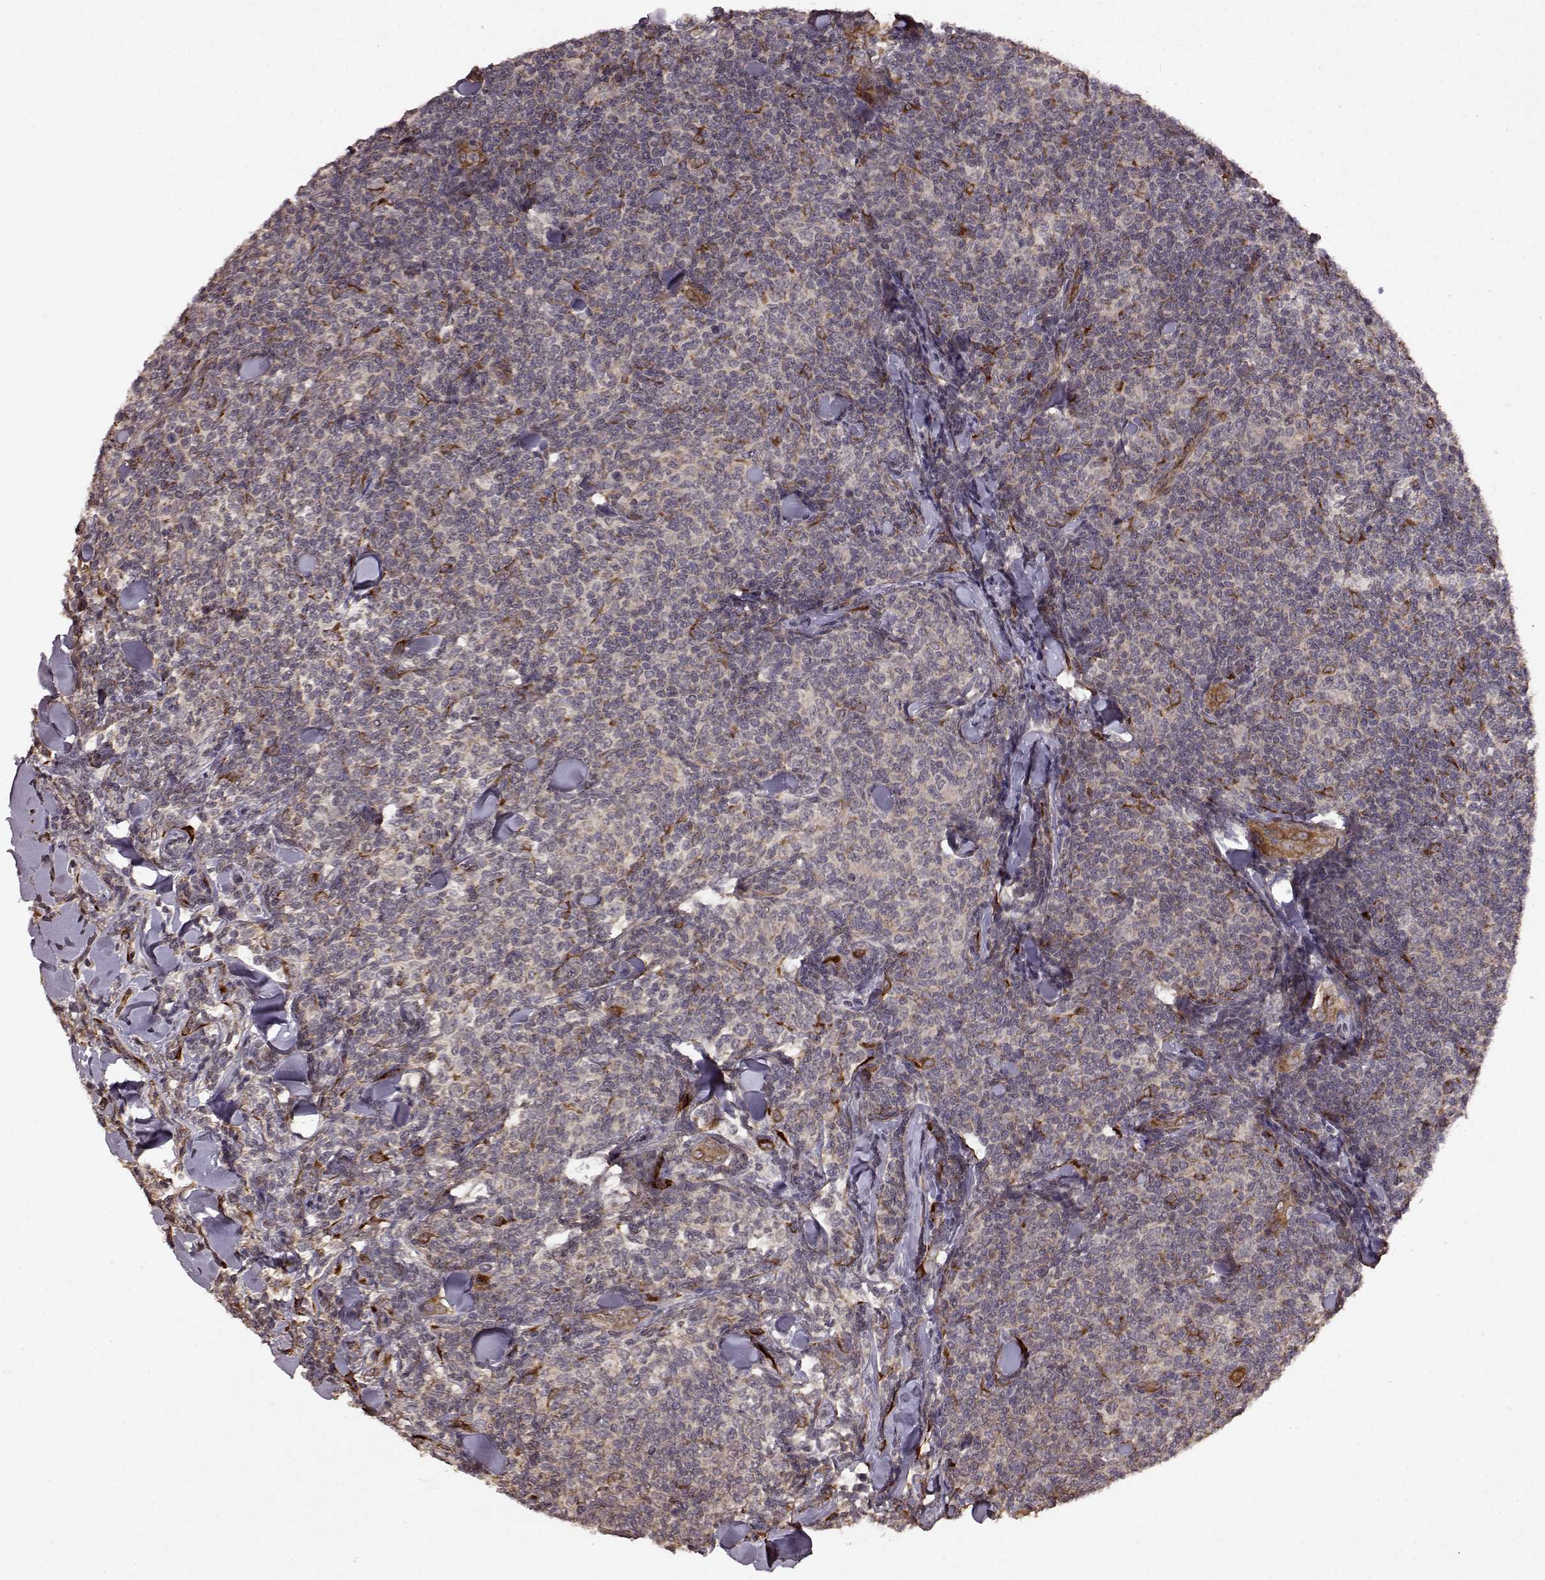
{"staining": {"intensity": "negative", "quantity": "none", "location": "none"}, "tissue": "lymphoma", "cell_type": "Tumor cells", "image_type": "cancer", "snomed": [{"axis": "morphology", "description": "Malignant lymphoma, non-Hodgkin's type, Low grade"}, {"axis": "topography", "description": "Lymph node"}], "caption": "The photomicrograph reveals no significant expression in tumor cells of low-grade malignant lymphoma, non-Hodgkin's type.", "gene": "FSTL1", "patient": {"sex": "female", "age": 56}}